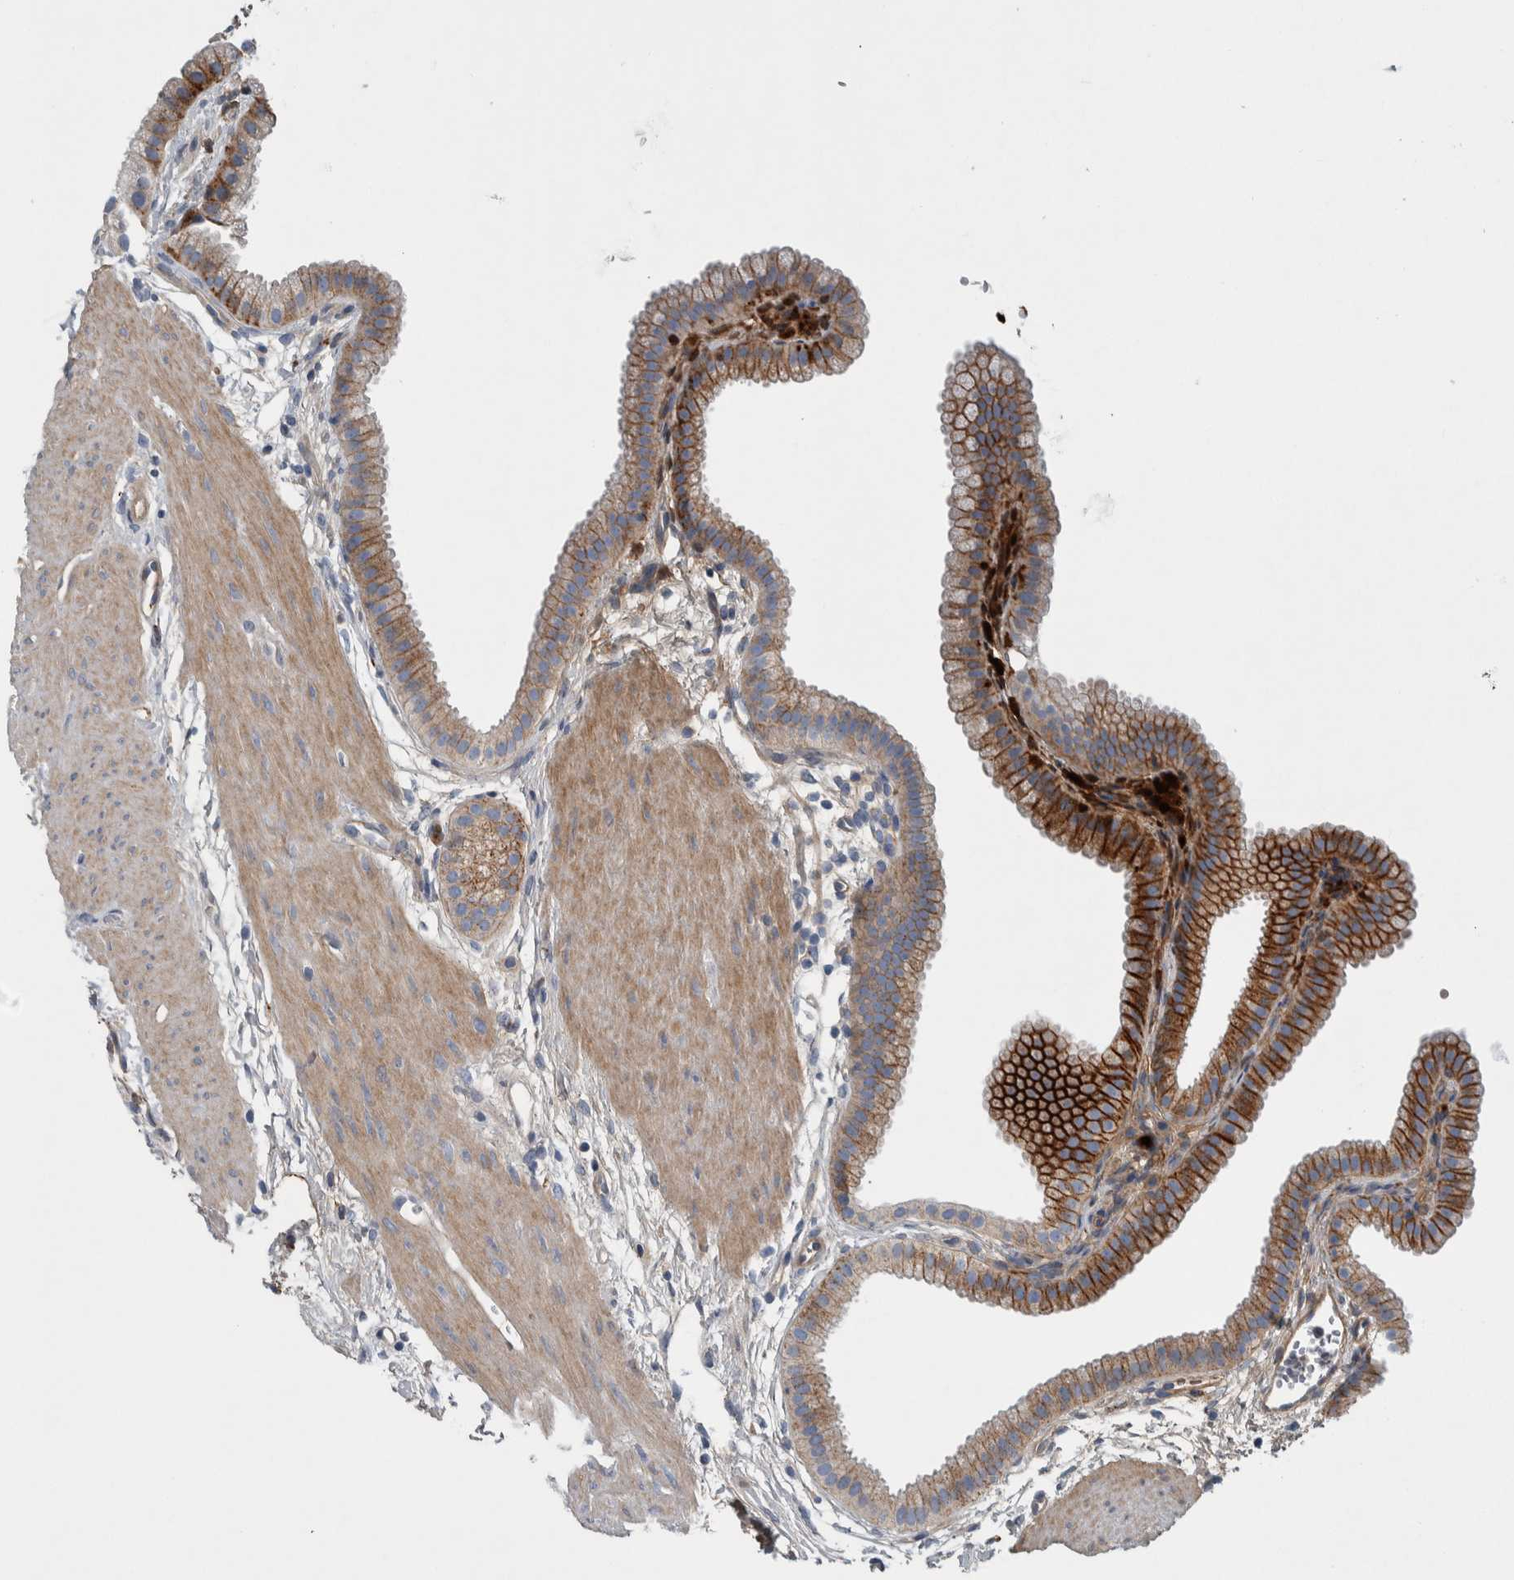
{"staining": {"intensity": "moderate", "quantity": ">75%", "location": "cytoplasmic/membranous"}, "tissue": "gallbladder", "cell_type": "Glandular cells", "image_type": "normal", "snomed": [{"axis": "morphology", "description": "Normal tissue, NOS"}, {"axis": "topography", "description": "Gallbladder"}], "caption": "Protein staining exhibits moderate cytoplasmic/membranous expression in approximately >75% of glandular cells in normal gallbladder.", "gene": "SERPINC1", "patient": {"sex": "female", "age": 64}}